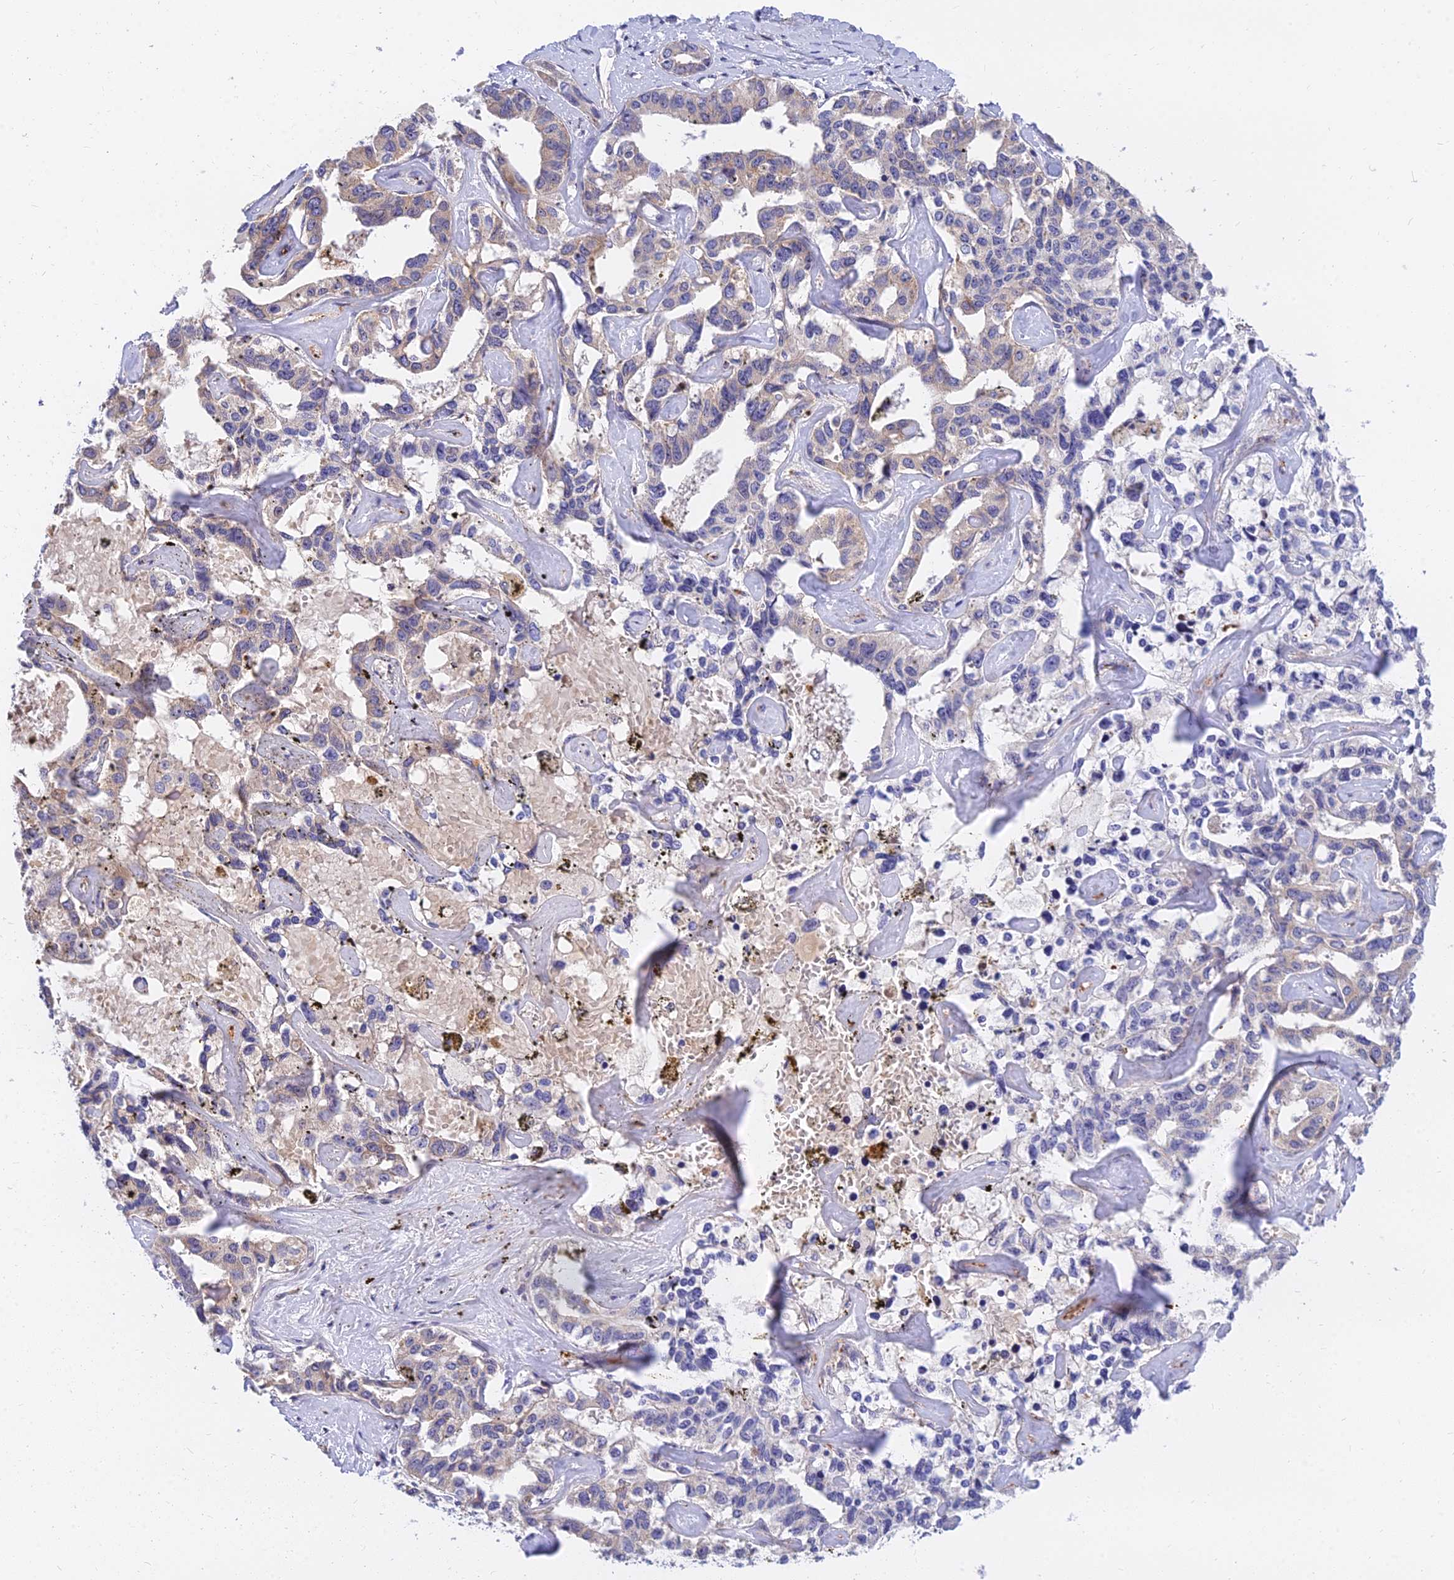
{"staining": {"intensity": "weak", "quantity": "<25%", "location": "cytoplasmic/membranous"}, "tissue": "liver cancer", "cell_type": "Tumor cells", "image_type": "cancer", "snomed": [{"axis": "morphology", "description": "Cholangiocarcinoma"}, {"axis": "topography", "description": "Liver"}], "caption": "Tumor cells are negative for protein expression in human liver cholangiocarcinoma. (DAB (3,3'-diaminobenzidine) immunohistochemistry (IHC), high magnification).", "gene": "ANKS4B", "patient": {"sex": "male", "age": 59}}